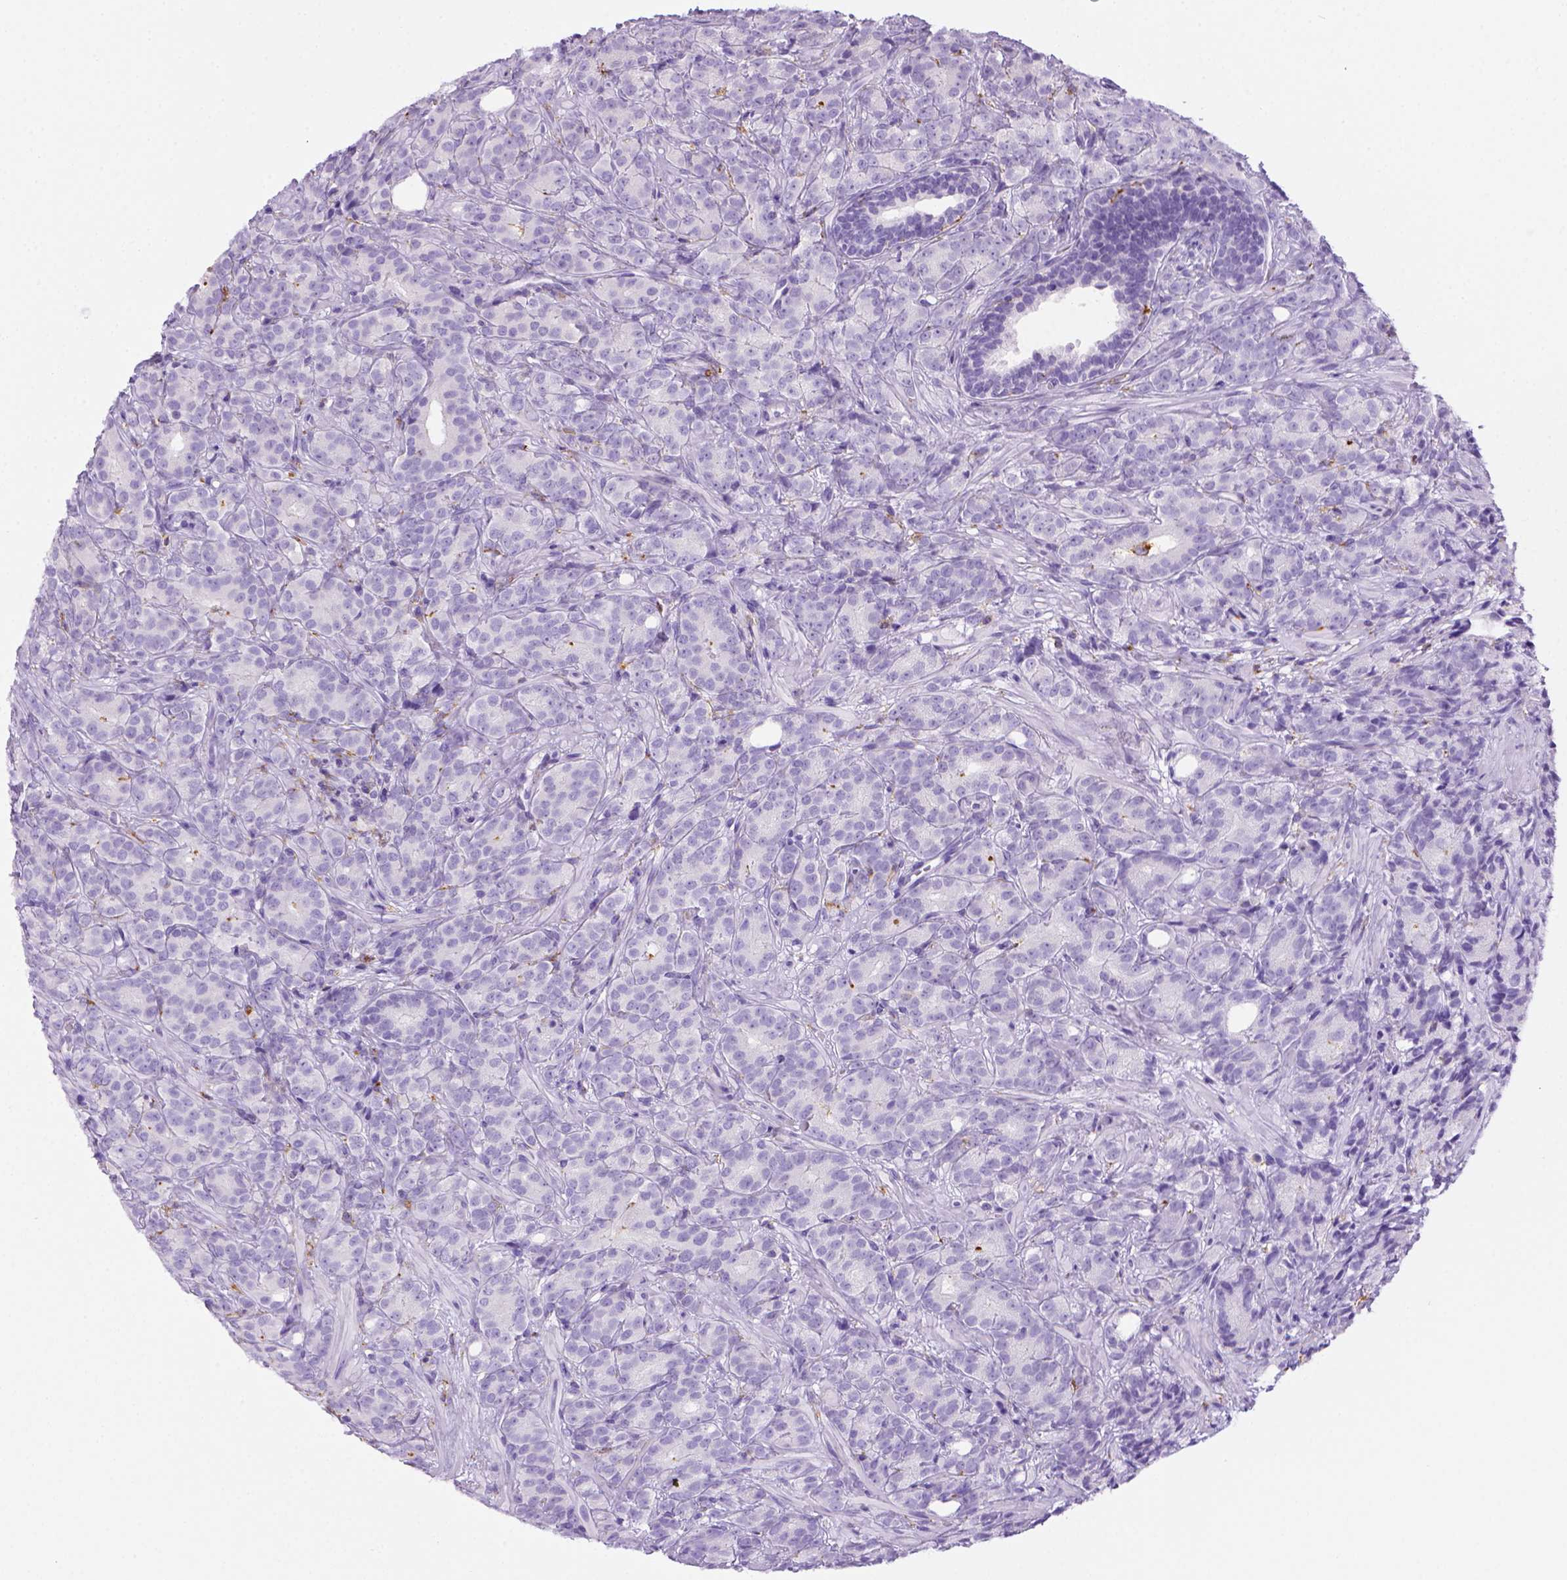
{"staining": {"intensity": "negative", "quantity": "none", "location": "none"}, "tissue": "prostate cancer", "cell_type": "Tumor cells", "image_type": "cancer", "snomed": [{"axis": "morphology", "description": "Adenocarcinoma, High grade"}, {"axis": "topography", "description": "Prostate"}], "caption": "Human prostate cancer (high-grade adenocarcinoma) stained for a protein using immunohistochemistry shows no positivity in tumor cells.", "gene": "CD68", "patient": {"sex": "male", "age": 90}}